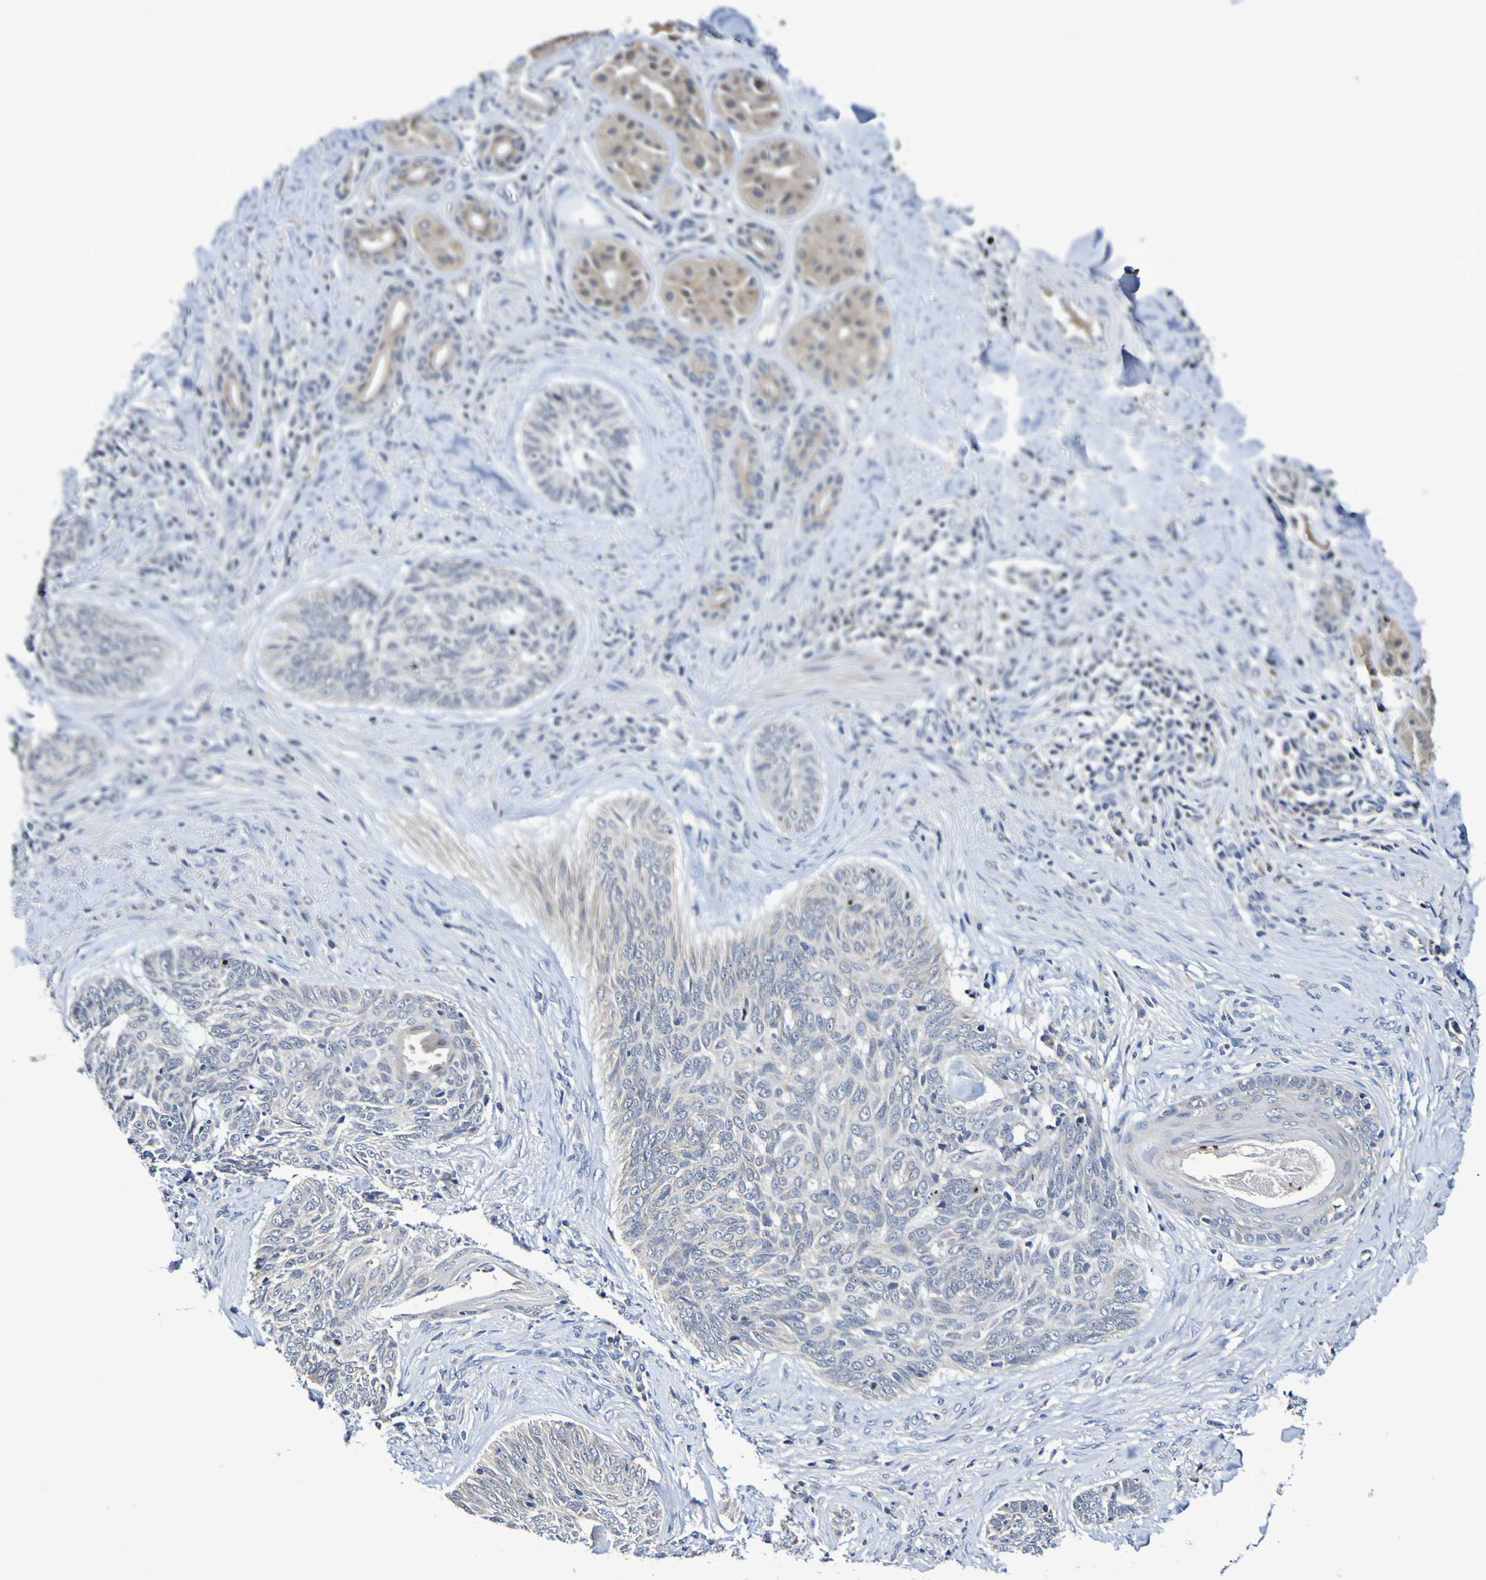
{"staining": {"intensity": "negative", "quantity": "none", "location": "none"}, "tissue": "skin cancer", "cell_type": "Tumor cells", "image_type": "cancer", "snomed": [{"axis": "morphology", "description": "Basal cell carcinoma"}, {"axis": "topography", "description": "Skin"}], "caption": "Immunohistochemistry (IHC) of basal cell carcinoma (skin) displays no staining in tumor cells.", "gene": "PTP4A2", "patient": {"sex": "male", "age": 43}}